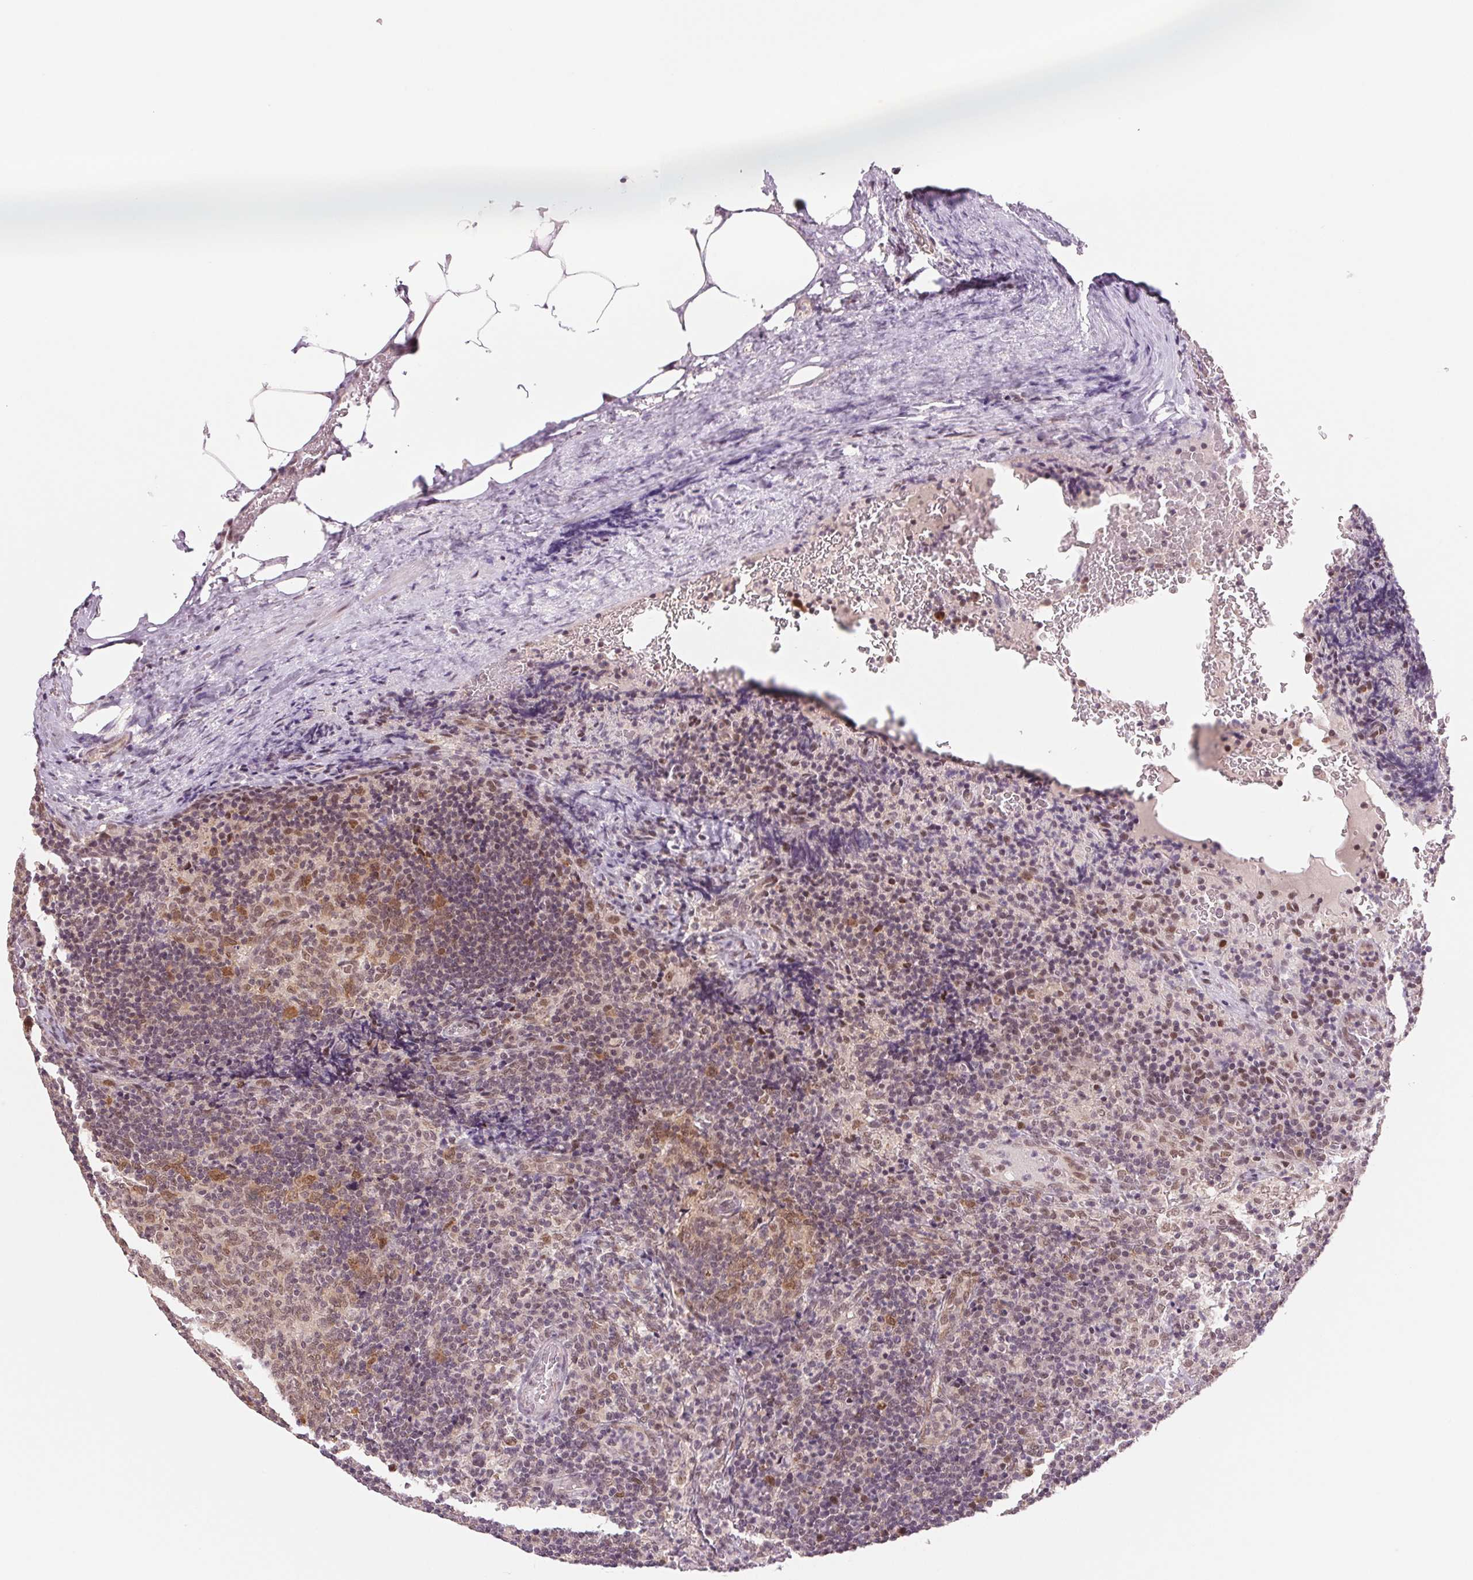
{"staining": {"intensity": "moderate", "quantity": "<25%", "location": "cytoplasmic/membranous,nuclear"}, "tissue": "lymph node", "cell_type": "Germinal center cells", "image_type": "normal", "snomed": [{"axis": "morphology", "description": "Normal tissue, NOS"}, {"axis": "topography", "description": "Lymph node"}], "caption": "This is a histology image of immunohistochemistry staining of normal lymph node, which shows moderate expression in the cytoplasmic/membranous,nuclear of germinal center cells.", "gene": "DNAJB6", "patient": {"sex": "male", "age": 67}}